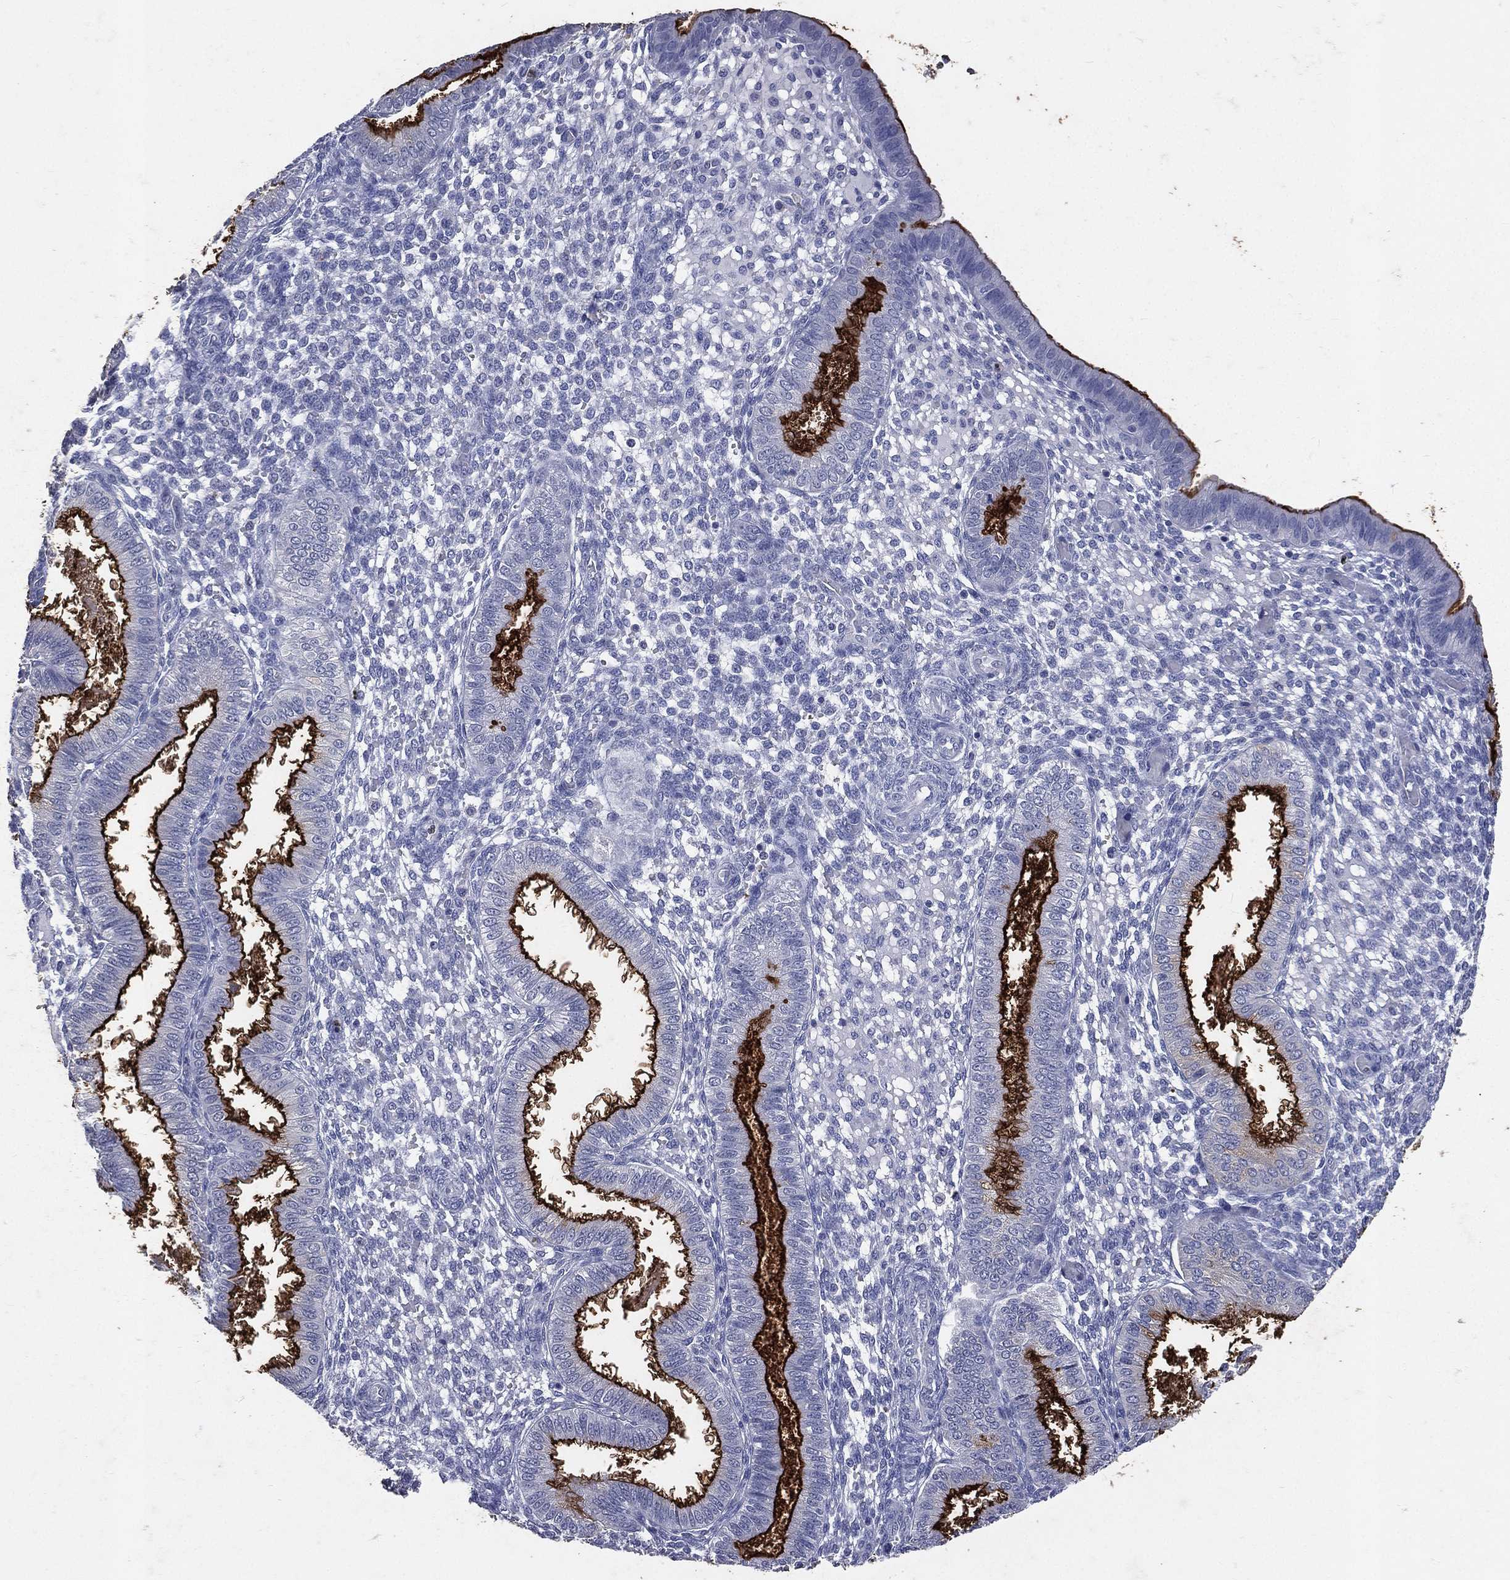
{"staining": {"intensity": "negative", "quantity": "none", "location": "none"}, "tissue": "endometrium", "cell_type": "Cells in endometrial stroma", "image_type": "normal", "snomed": [{"axis": "morphology", "description": "Normal tissue, NOS"}, {"axis": "topography", "description": "Endometrium"}], "caption": "Immunohistochemistry histopathology image of normal endometrium stained for a protein (brown), which shows no expression in cells in endometrial stroma. (Brightfield microscopy of DAB immunohistochemistry at high magnification).", "gene": "SLC34A2", "patient": {"sex": "female", "age": 43}}